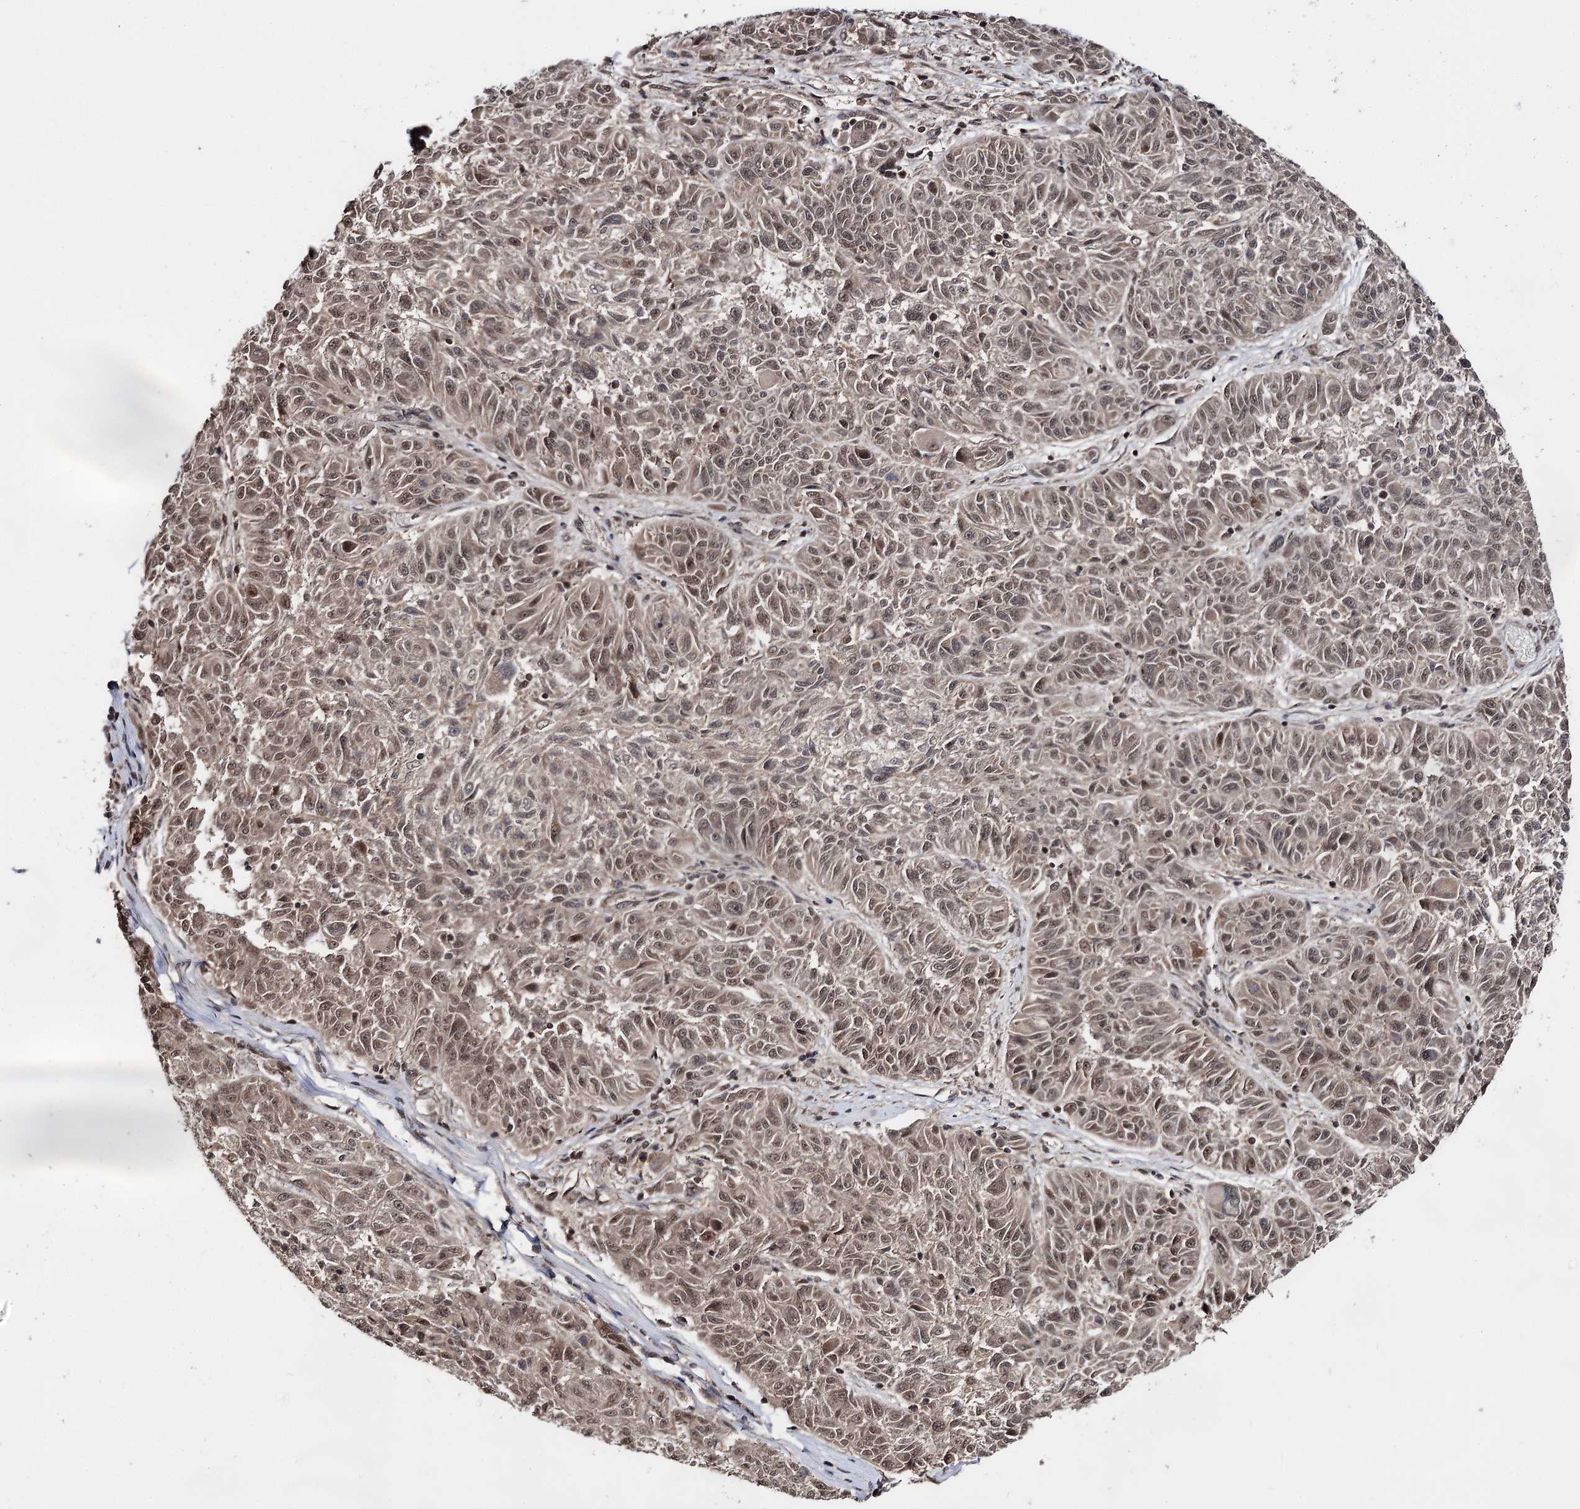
{"staining": {"intensity": "moderate", "quantity": ">75%", "location": "cytoplasmic/membranous,nuclear"}, "tissue": "melanoma", "cell_type": "Tumor cells", "image_type": "cancer", "snomed": [{"axis": "morphology", "description": "Malignant melanoma, NOS"}, {"axis": "topography", "description": "Skin"}], "caption": "Tumor cells exhibit moderate cytoplasmic/membranous and nuclear staining in about >75% of cells in melanoma.", "gene": "FAM53B", "patient": {"sex": "male", "age": 53}}